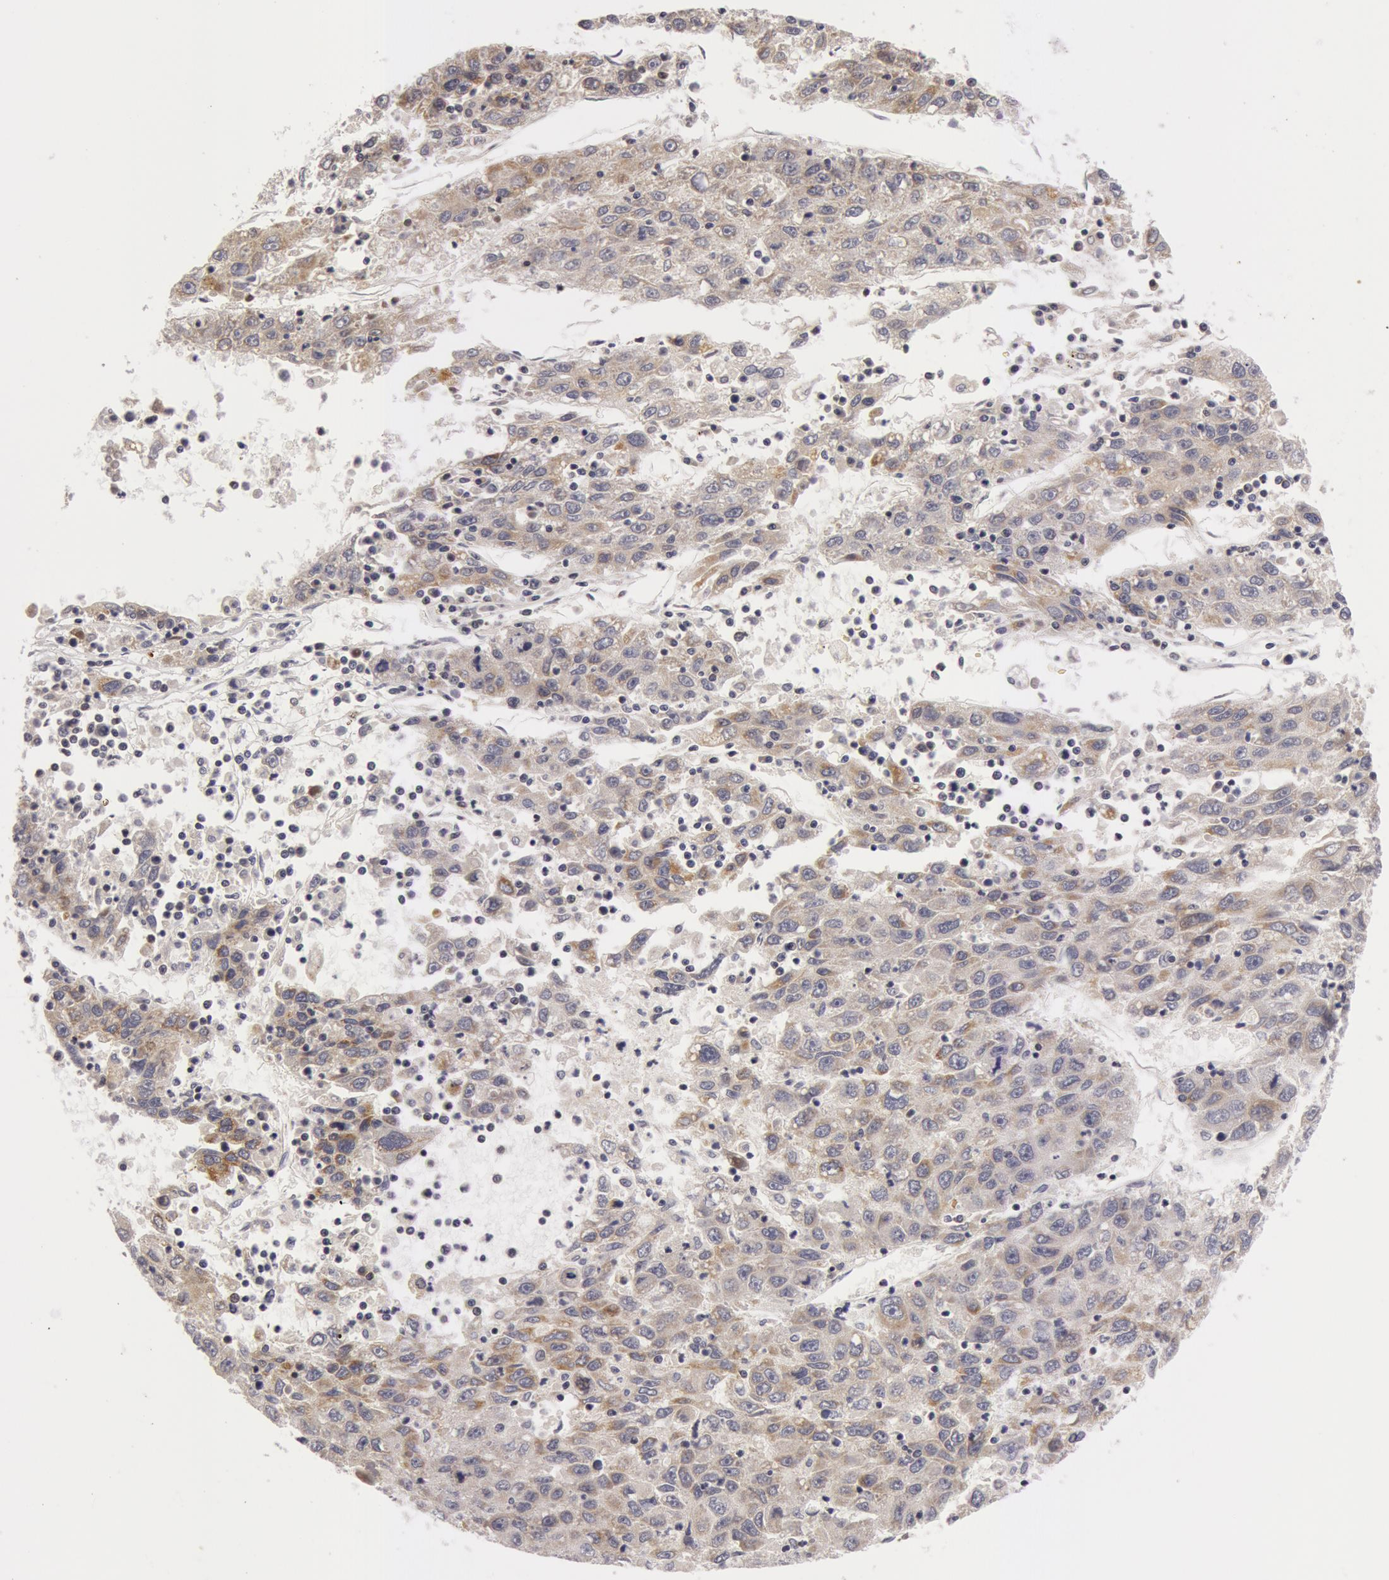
{"staining": {"intensity": "weak", "quantity": "25%-75%", "location": "cytoplasmic/membranous"}, "tissue": "liver cancer", "cell_type": "Tumor cells", "image_type": "cancer", "snomed": [{"axis": "morphology", "description": "Carcinoma, Hepatocellular, NOS"}, {"axis": "topography", "description": "Liver"}], "caption": "A micrograph of liver cancer stained for a protein reveals weak cytoplasmic/membranous brown staining in tumor cells.", "gene": "SYTL4", "patient": {"sex": "male", "age": 49}}